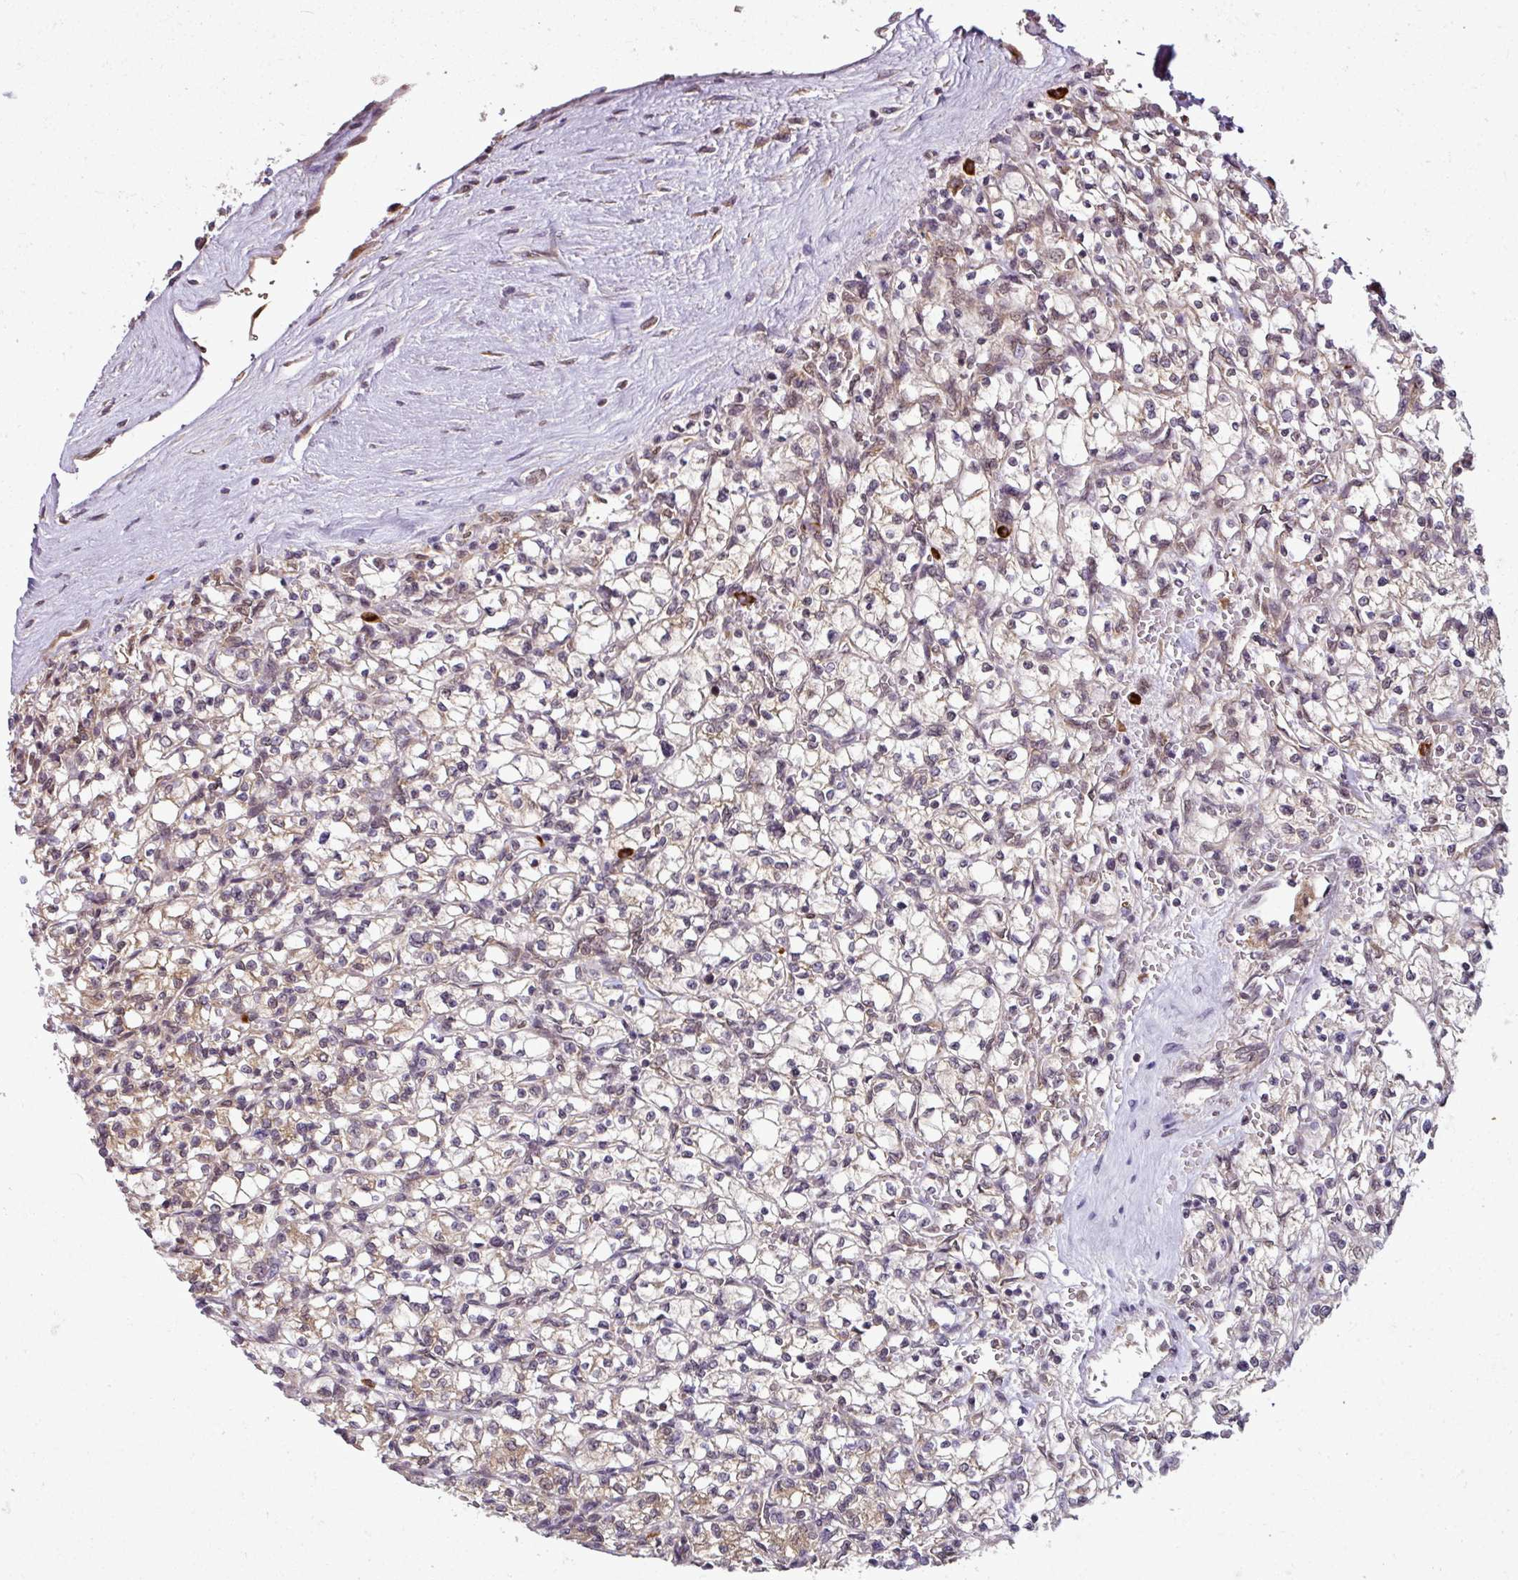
{"staining": {"intensity": "weak", "quantity": "25%-75%", "location": "cytoplasmic/membranous"}, "tissue": "renal cancer", "cell_type": "Tumor cells", "image_type": "cancer", "snomed": [{"axis": "morphology", "description": "Adenocarcinoma, NOS"}, {"axis": "topography", "description": "Kidney"}], "caption": "Immunohistochemical staining of human adenocarcinoma (renal) displays low levels of weak cytoplasmic/membranous protein positivity in about 25%-75% of tumor cells.", "gene": "RBM4B", "patient": {"sex": "female", "age": 64}}